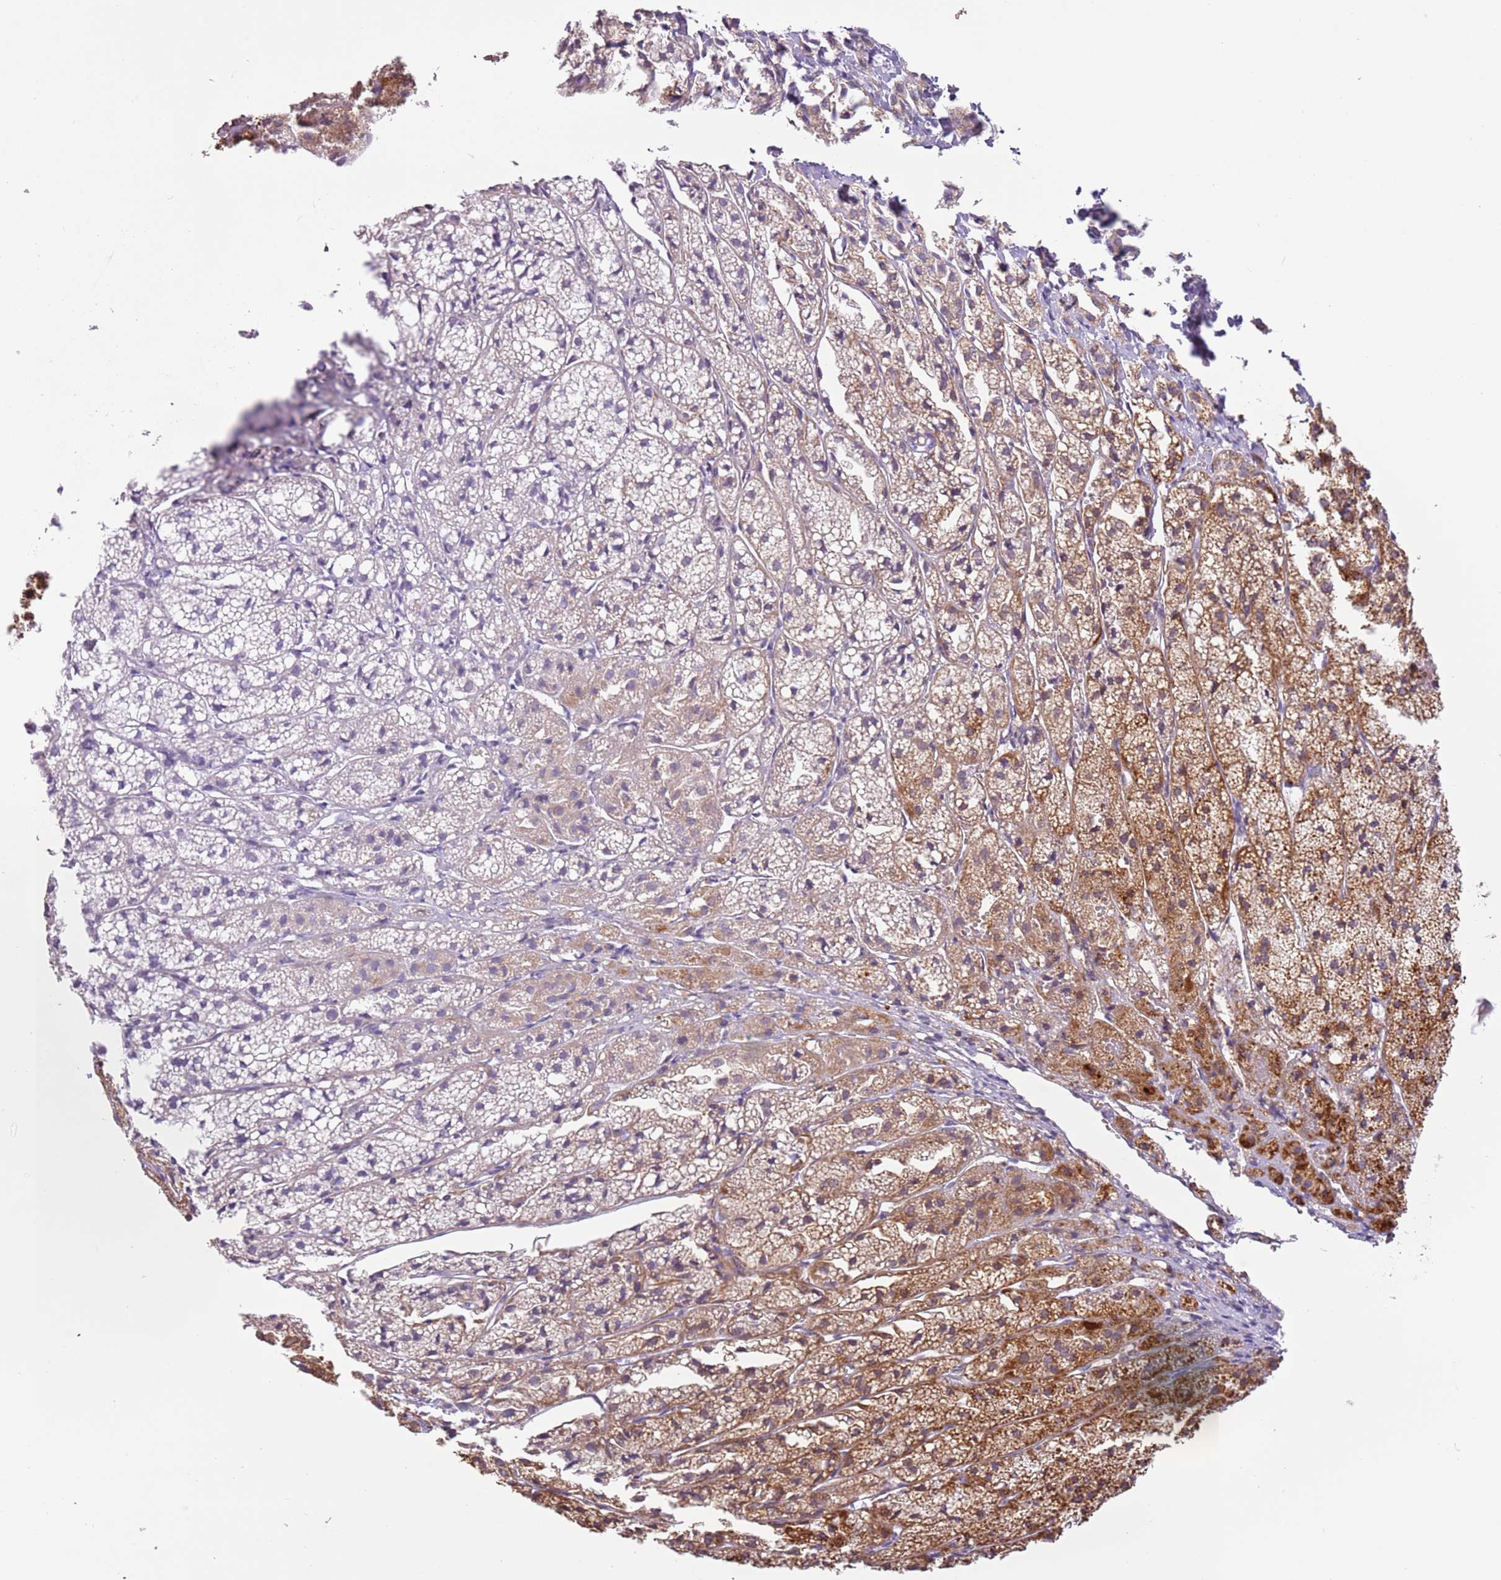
{"staining": {"intensity": "moderate", "quantity": "25%-75%", "location": "cytoplasmic/membranous,nuclear"}, "tissue": "adrenal gland", "cell_type": "Glandular cells", "image_type": "normal", "snomed": [{"axis": "morphology", "description": "Normal tissue, NOS"}, {"axis": "topography", "description": "Adrenal gland"}], "caption": "Immunohistochemical staining of unremarkable human adrenal gland demonstrates medium levels of moderate cytoplasmic/membranous,nuclear staining in about 25%-75% of glandular cells. The protein of interest is shown in brown color, while the nuclei are stained blue.", "gene": "MLLT11", "patient": {"sex": "female", "age": 44}}